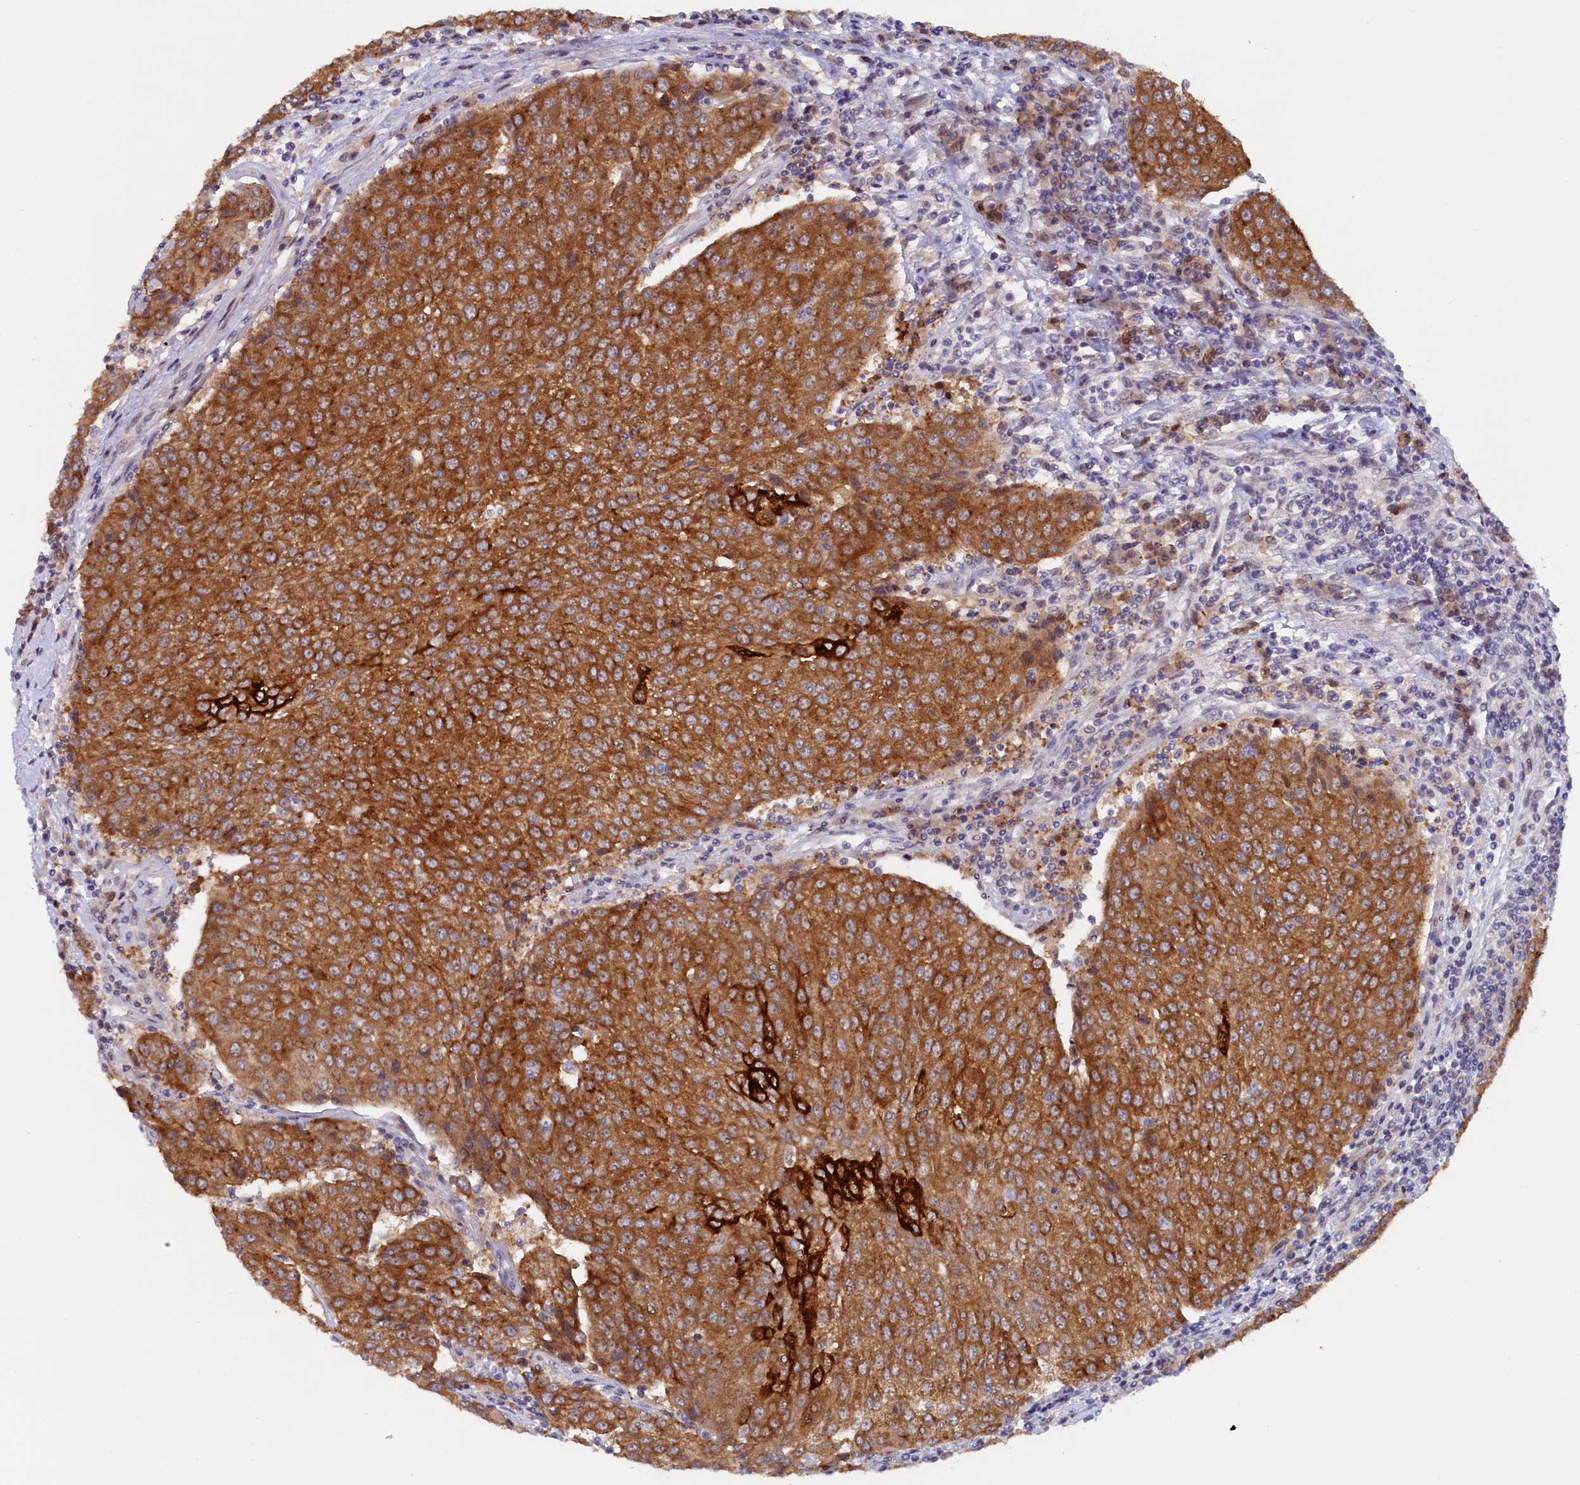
{"staining": {"intensity": "strong", "quantity": ">75%", "location": "cytoplasmic/membranous"}, "tissue": "urothelial cancer", "cell_type": "Tumor cells", "image_type": "cancer", "snomed": [{"axis": "morphology", "description": "Urothelial carcinoma, High grade"}, {"axis": "topography", "description": "Urinary bladder"}], "caption": "Immunohistochemistry (IHC) micrograph of human high-grade urothelial carcinoma stained for a protein (brown), which reveals high levels of strong cytoplasmic/membranous expression in approximately >75% of tumor cells.", "gene": "PACSIN3", "patient": {"sex": "female", "age": 85}}